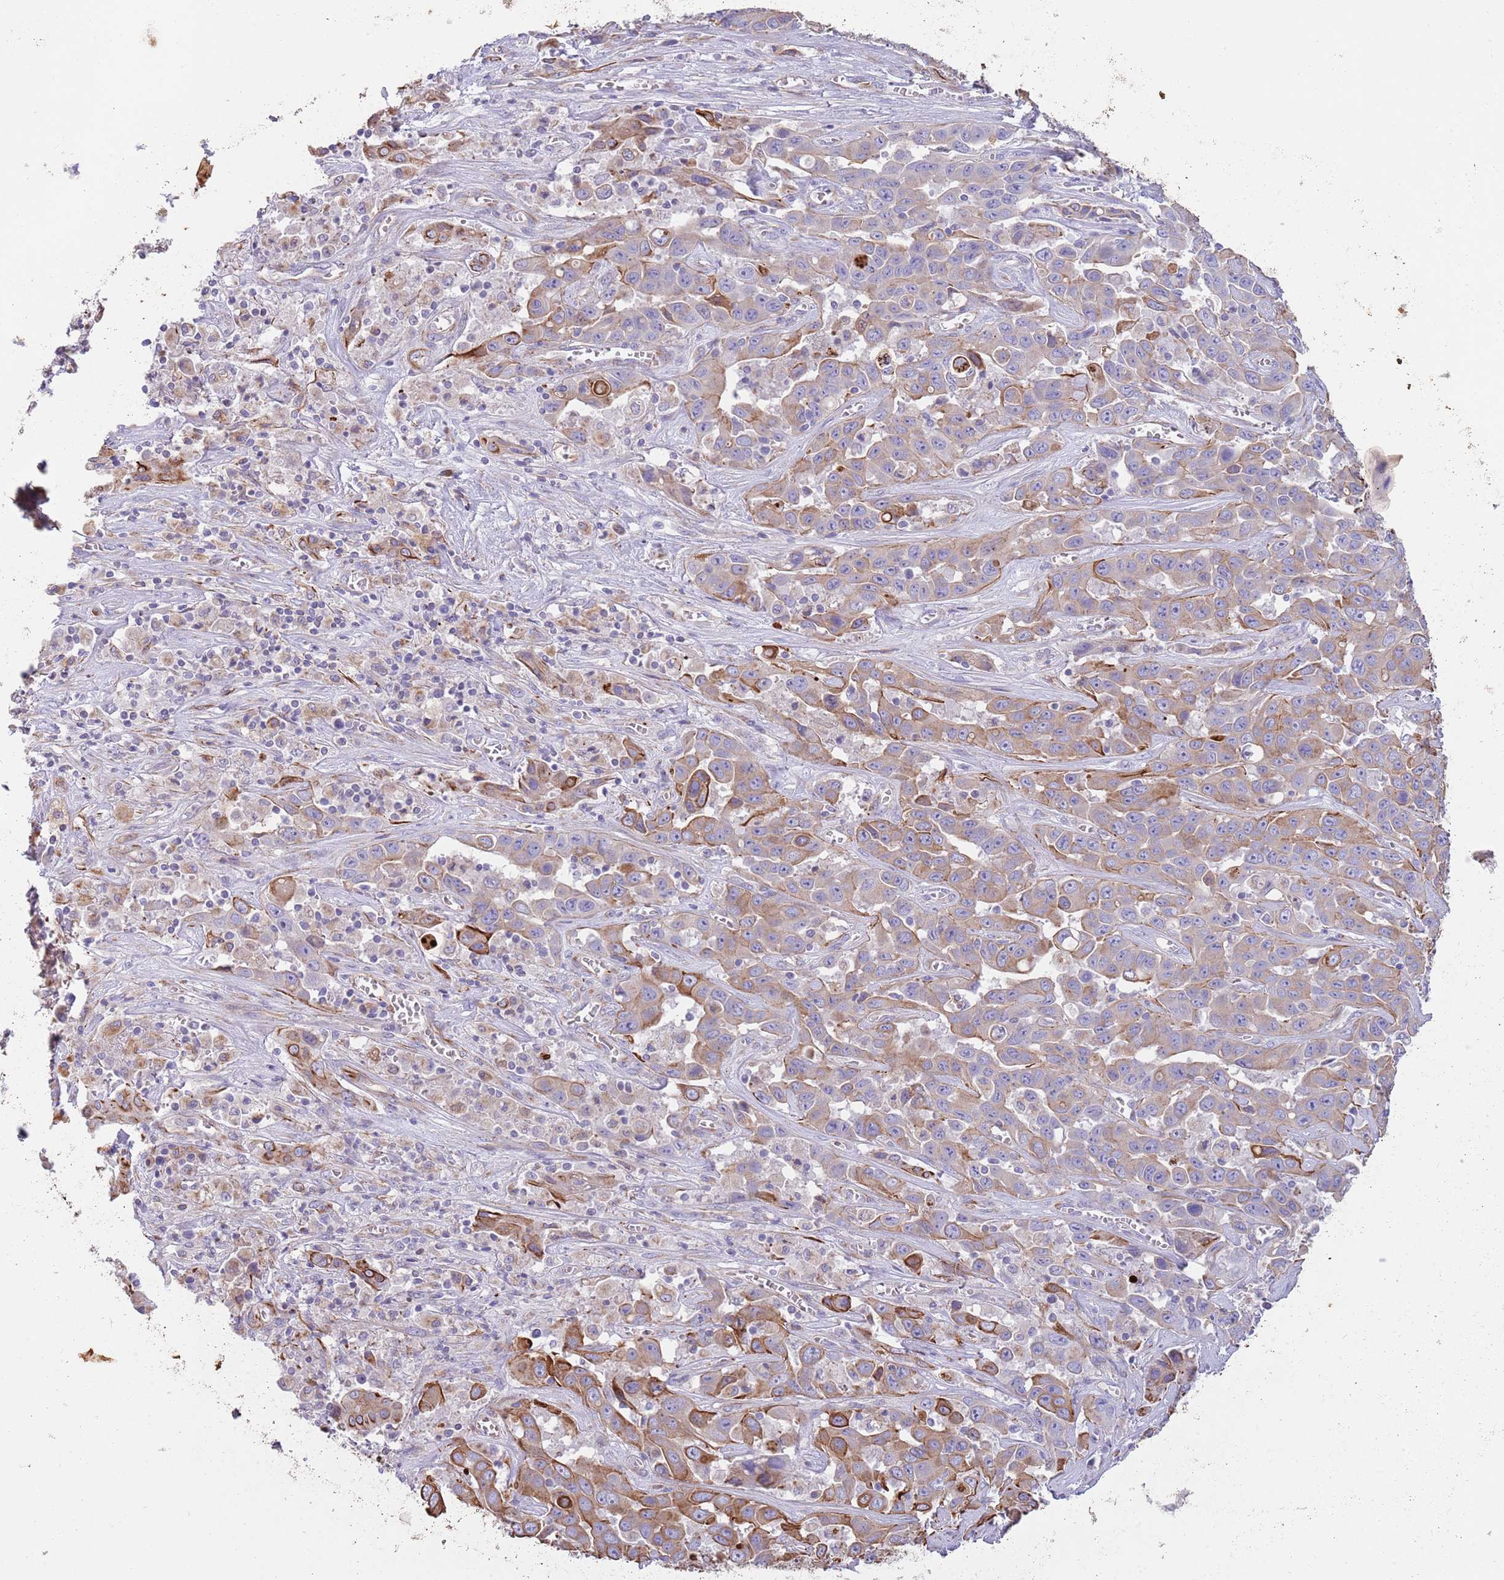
{"staining": {"intensity": "moderate", "quantity": "25%-75%", "location": "cytoplasmic/membranous"}, "tissue": "liver cancer", "cell_type": "Tumor cells", "image_type": "cancer", "snomed": [{"axis": "morphology", "description": "Cholangiocarcinoma"}, {"axis": "topography", "description": "Liver"}], "caption": "High-magnification brightfield microscopy of cholangiocarcinoma (liver) stained with DAB (brown) and counterstained with hematoxylin (blue). tumor cells exhibit moderate cytoplasmic/membranous staining is present in about25%-75% of cells.", "gene": "MOGAT1", "patient": {"sex": "female", "age": 52}}